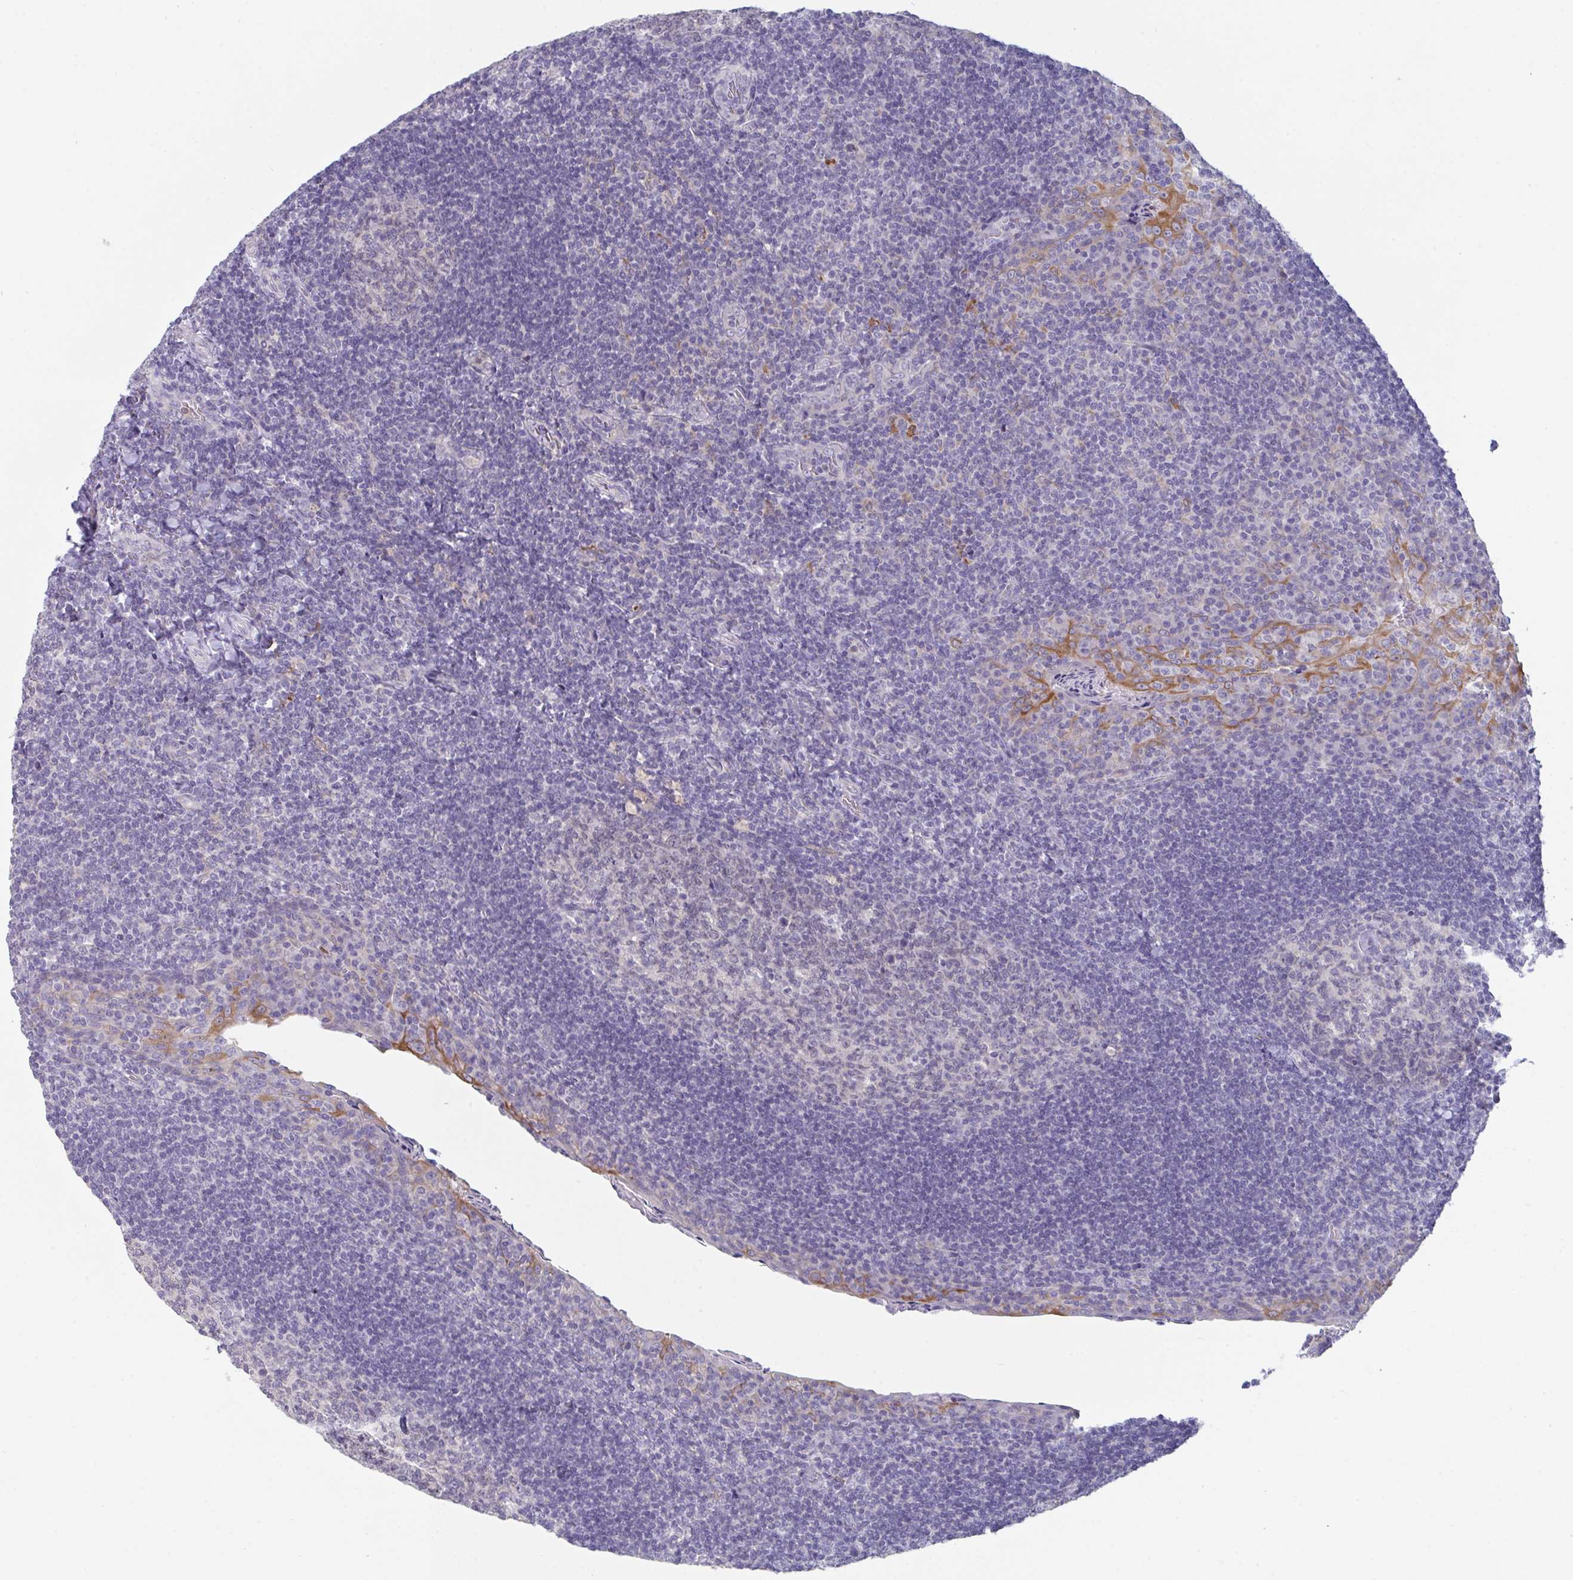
{"staining": {"intensity": "negative", "quantity": "none", "location": "none"}, "tissue": "tonsil", "cell_type": "Germinal center cells", "image_type": "normal", "snomed": [{"axis": "morphology", "description": "Normal tissue, NOS"}, {"axis": "topography", "description": "Tonsil"}], "caption": "IHC micrograph of benign tonsil: human tonsil stained with DAB (3,3'-diaminobenzidine) displays no significant protein staining in germinal center cells.", "gene": "PTPRD", "patient": {"sex": "male", "age": 17}}